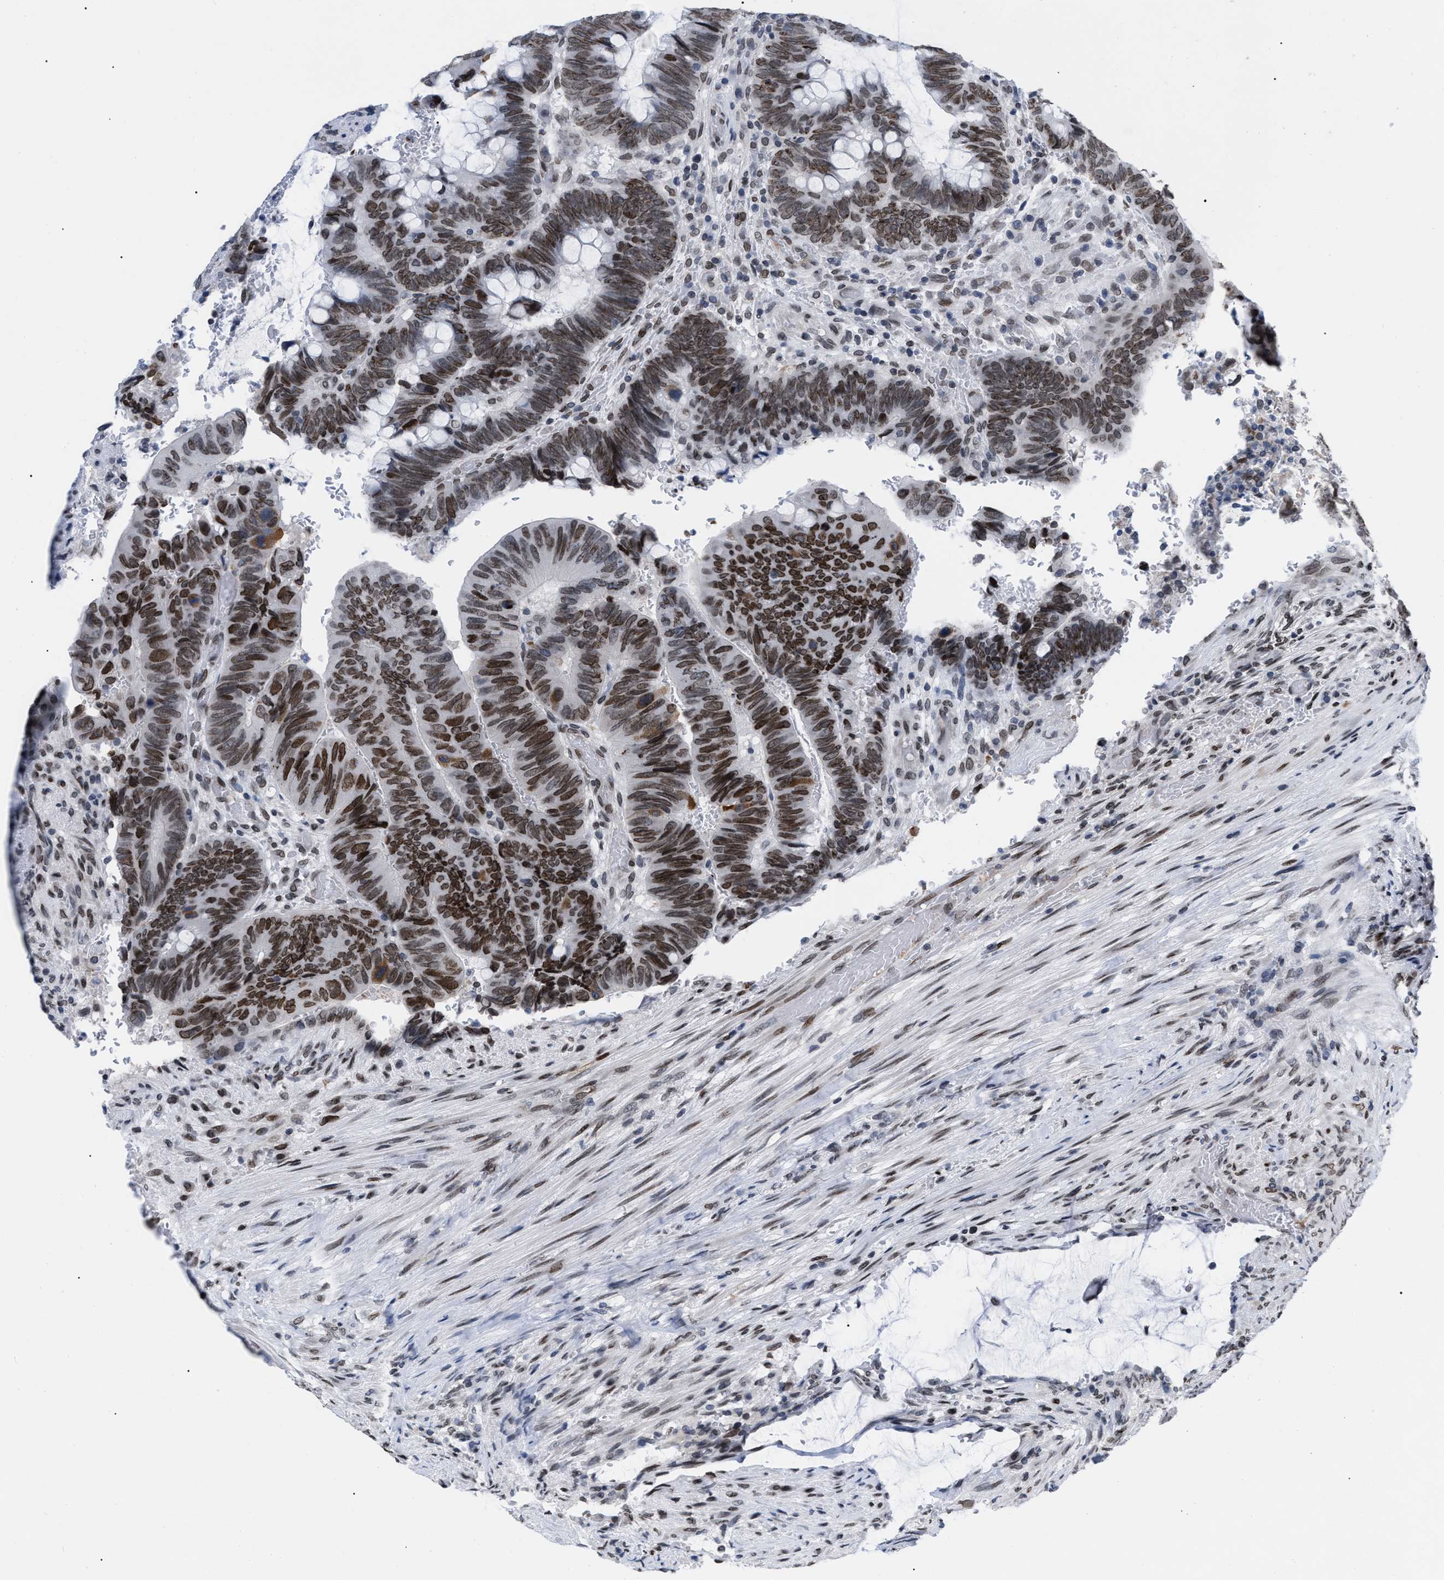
{"staining": {"intensity": "strong", "quantity": ">75%", "location": "cytoplasmic/membranous,nuclear"}, "tissue": "colorectal cancer", "cell_type": "Tumor cells", "image_type": "cancer", "snomed": [{"axis": "morphology", "description": "Normal tissue, NOS"}, {"axis": "morphology", "description": "Adenocarcinoma, NOS"}, {"axis": "topography", "description": "Rectum"}], "caption": "Adenocarcinoma (colorectal) was stained to show a protein in brown. There is high levels of strong cytoplasmic/membranous and nuclear positivity in about >75% of tumor cells.", "gene": "TPR", "patient": {"sex": "male", "age": 92}}